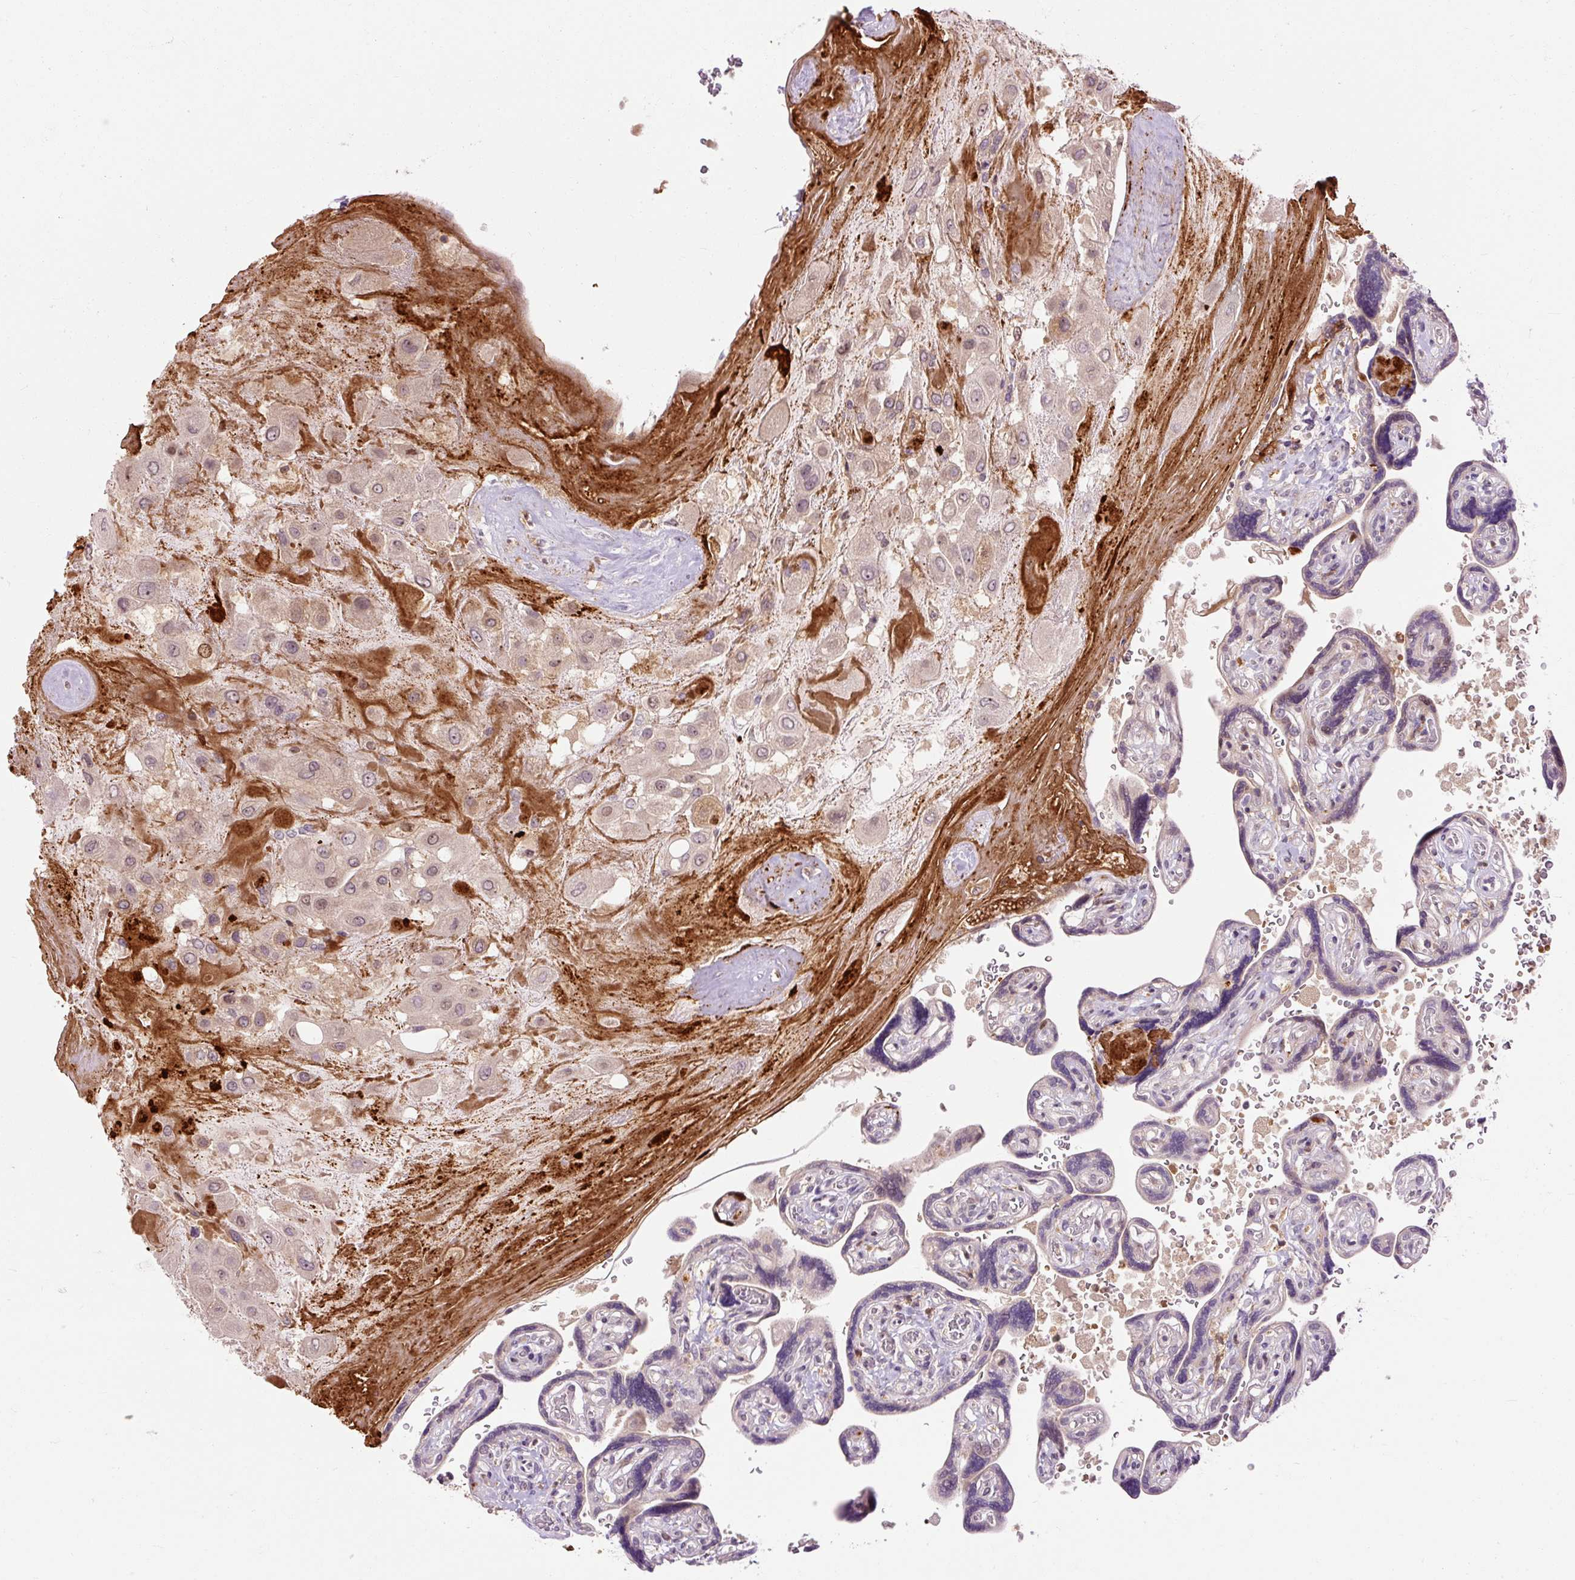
{"staining": {"intensity": "weak", "quantity": "<25%", "location": "nuclear"}, "tissue": "placenta", "cell_type": "Decidual cells", "image_type": "normal", "snomed": [{"axis": "morphology", "description": "Normal tissue, NOS"}, {"axis": "topography", "description": "Placenta"}], "caption": "The micrograph demonstrates no significant staining in decidual cells of placenta.", "gene": "CEBPZ", "patient": {"sex": "female", "age": 32}}